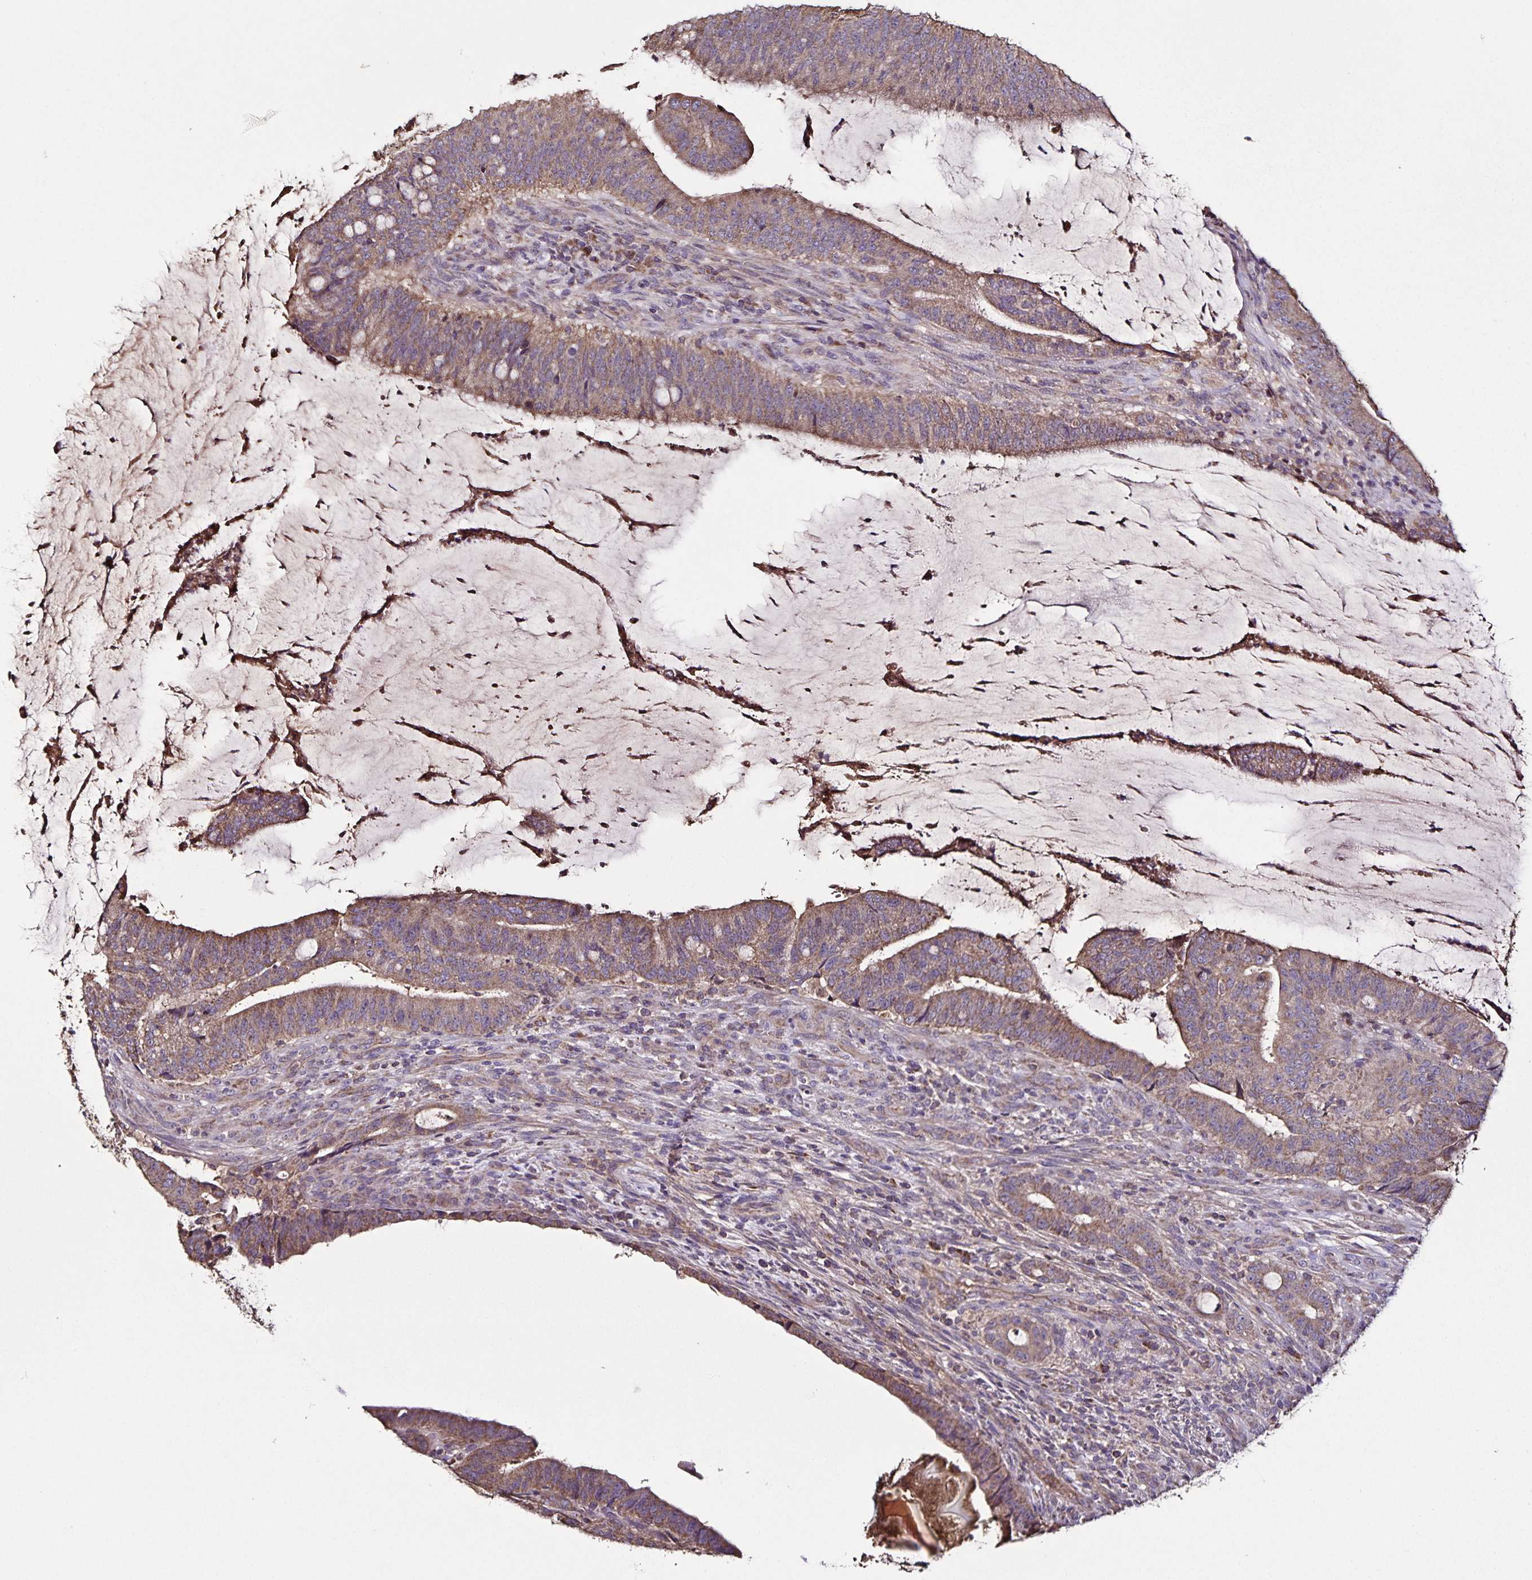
{"staining": {"intensity": "moderate", "quantity": ">75%", "location": "cytoplasmic/membranous"}, "tissue": "colorectal cancer", "cell_type": "Tumor cells", "image_type": "cancer", "snomed": [{"axis": "morphology", "description": "Adenocarcinoma, NOS"}, {"axis": "topography", "description": "Colon"}], "caption": "A brown stain highlights moderate cytoplasmic/membranous expression of a protein in colorectal cancer (adenocarcinoma) tumor cells. The protein is shown in brown color, while the nuclei are stained blue.", "gene": "MAN1A1", "patient": {"sex": "female", "age": 43}}